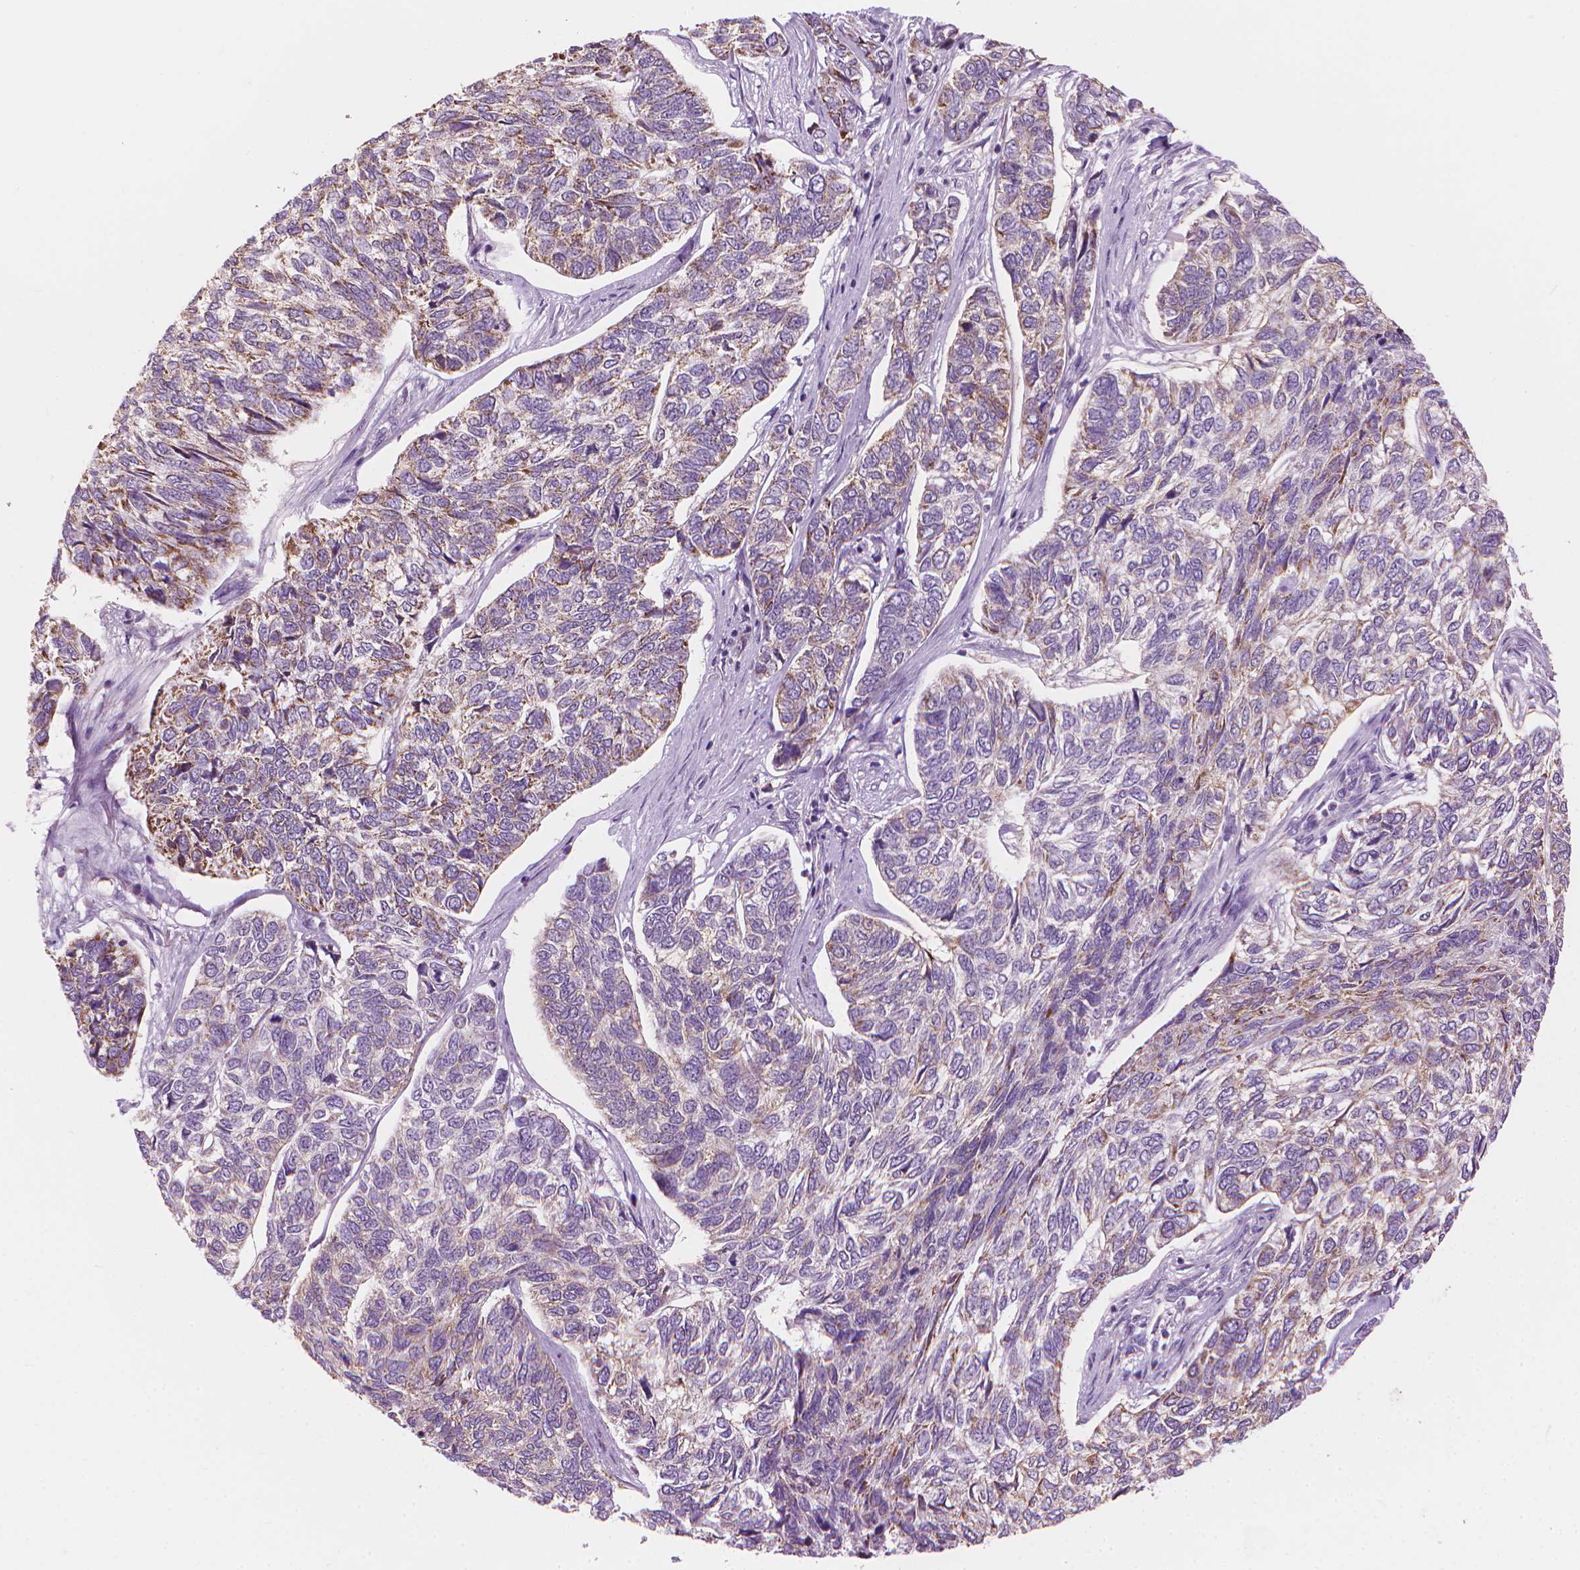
{"staining": {"intensity": "weak", "quantity": "25%-75%", "location": "cytoplasmic/membranous"}, "tissue": "skin cancer", "cell_type": "Tumor cells", "image_type": "cancer", "snomed": [{"axis": "morphology", "description": "Basal cell carcinoma"}, {"axis": "topography", "description": "Skin"}], "caption": "Brown immunohistochemical staining in human basal cell carcinoma (skin) displays weak cytoplasmic/membranous staining in approximately 25%-75% of tumor cells.", "gene": "CFAP126", "patient": {"sex": "female", "age": 65}}